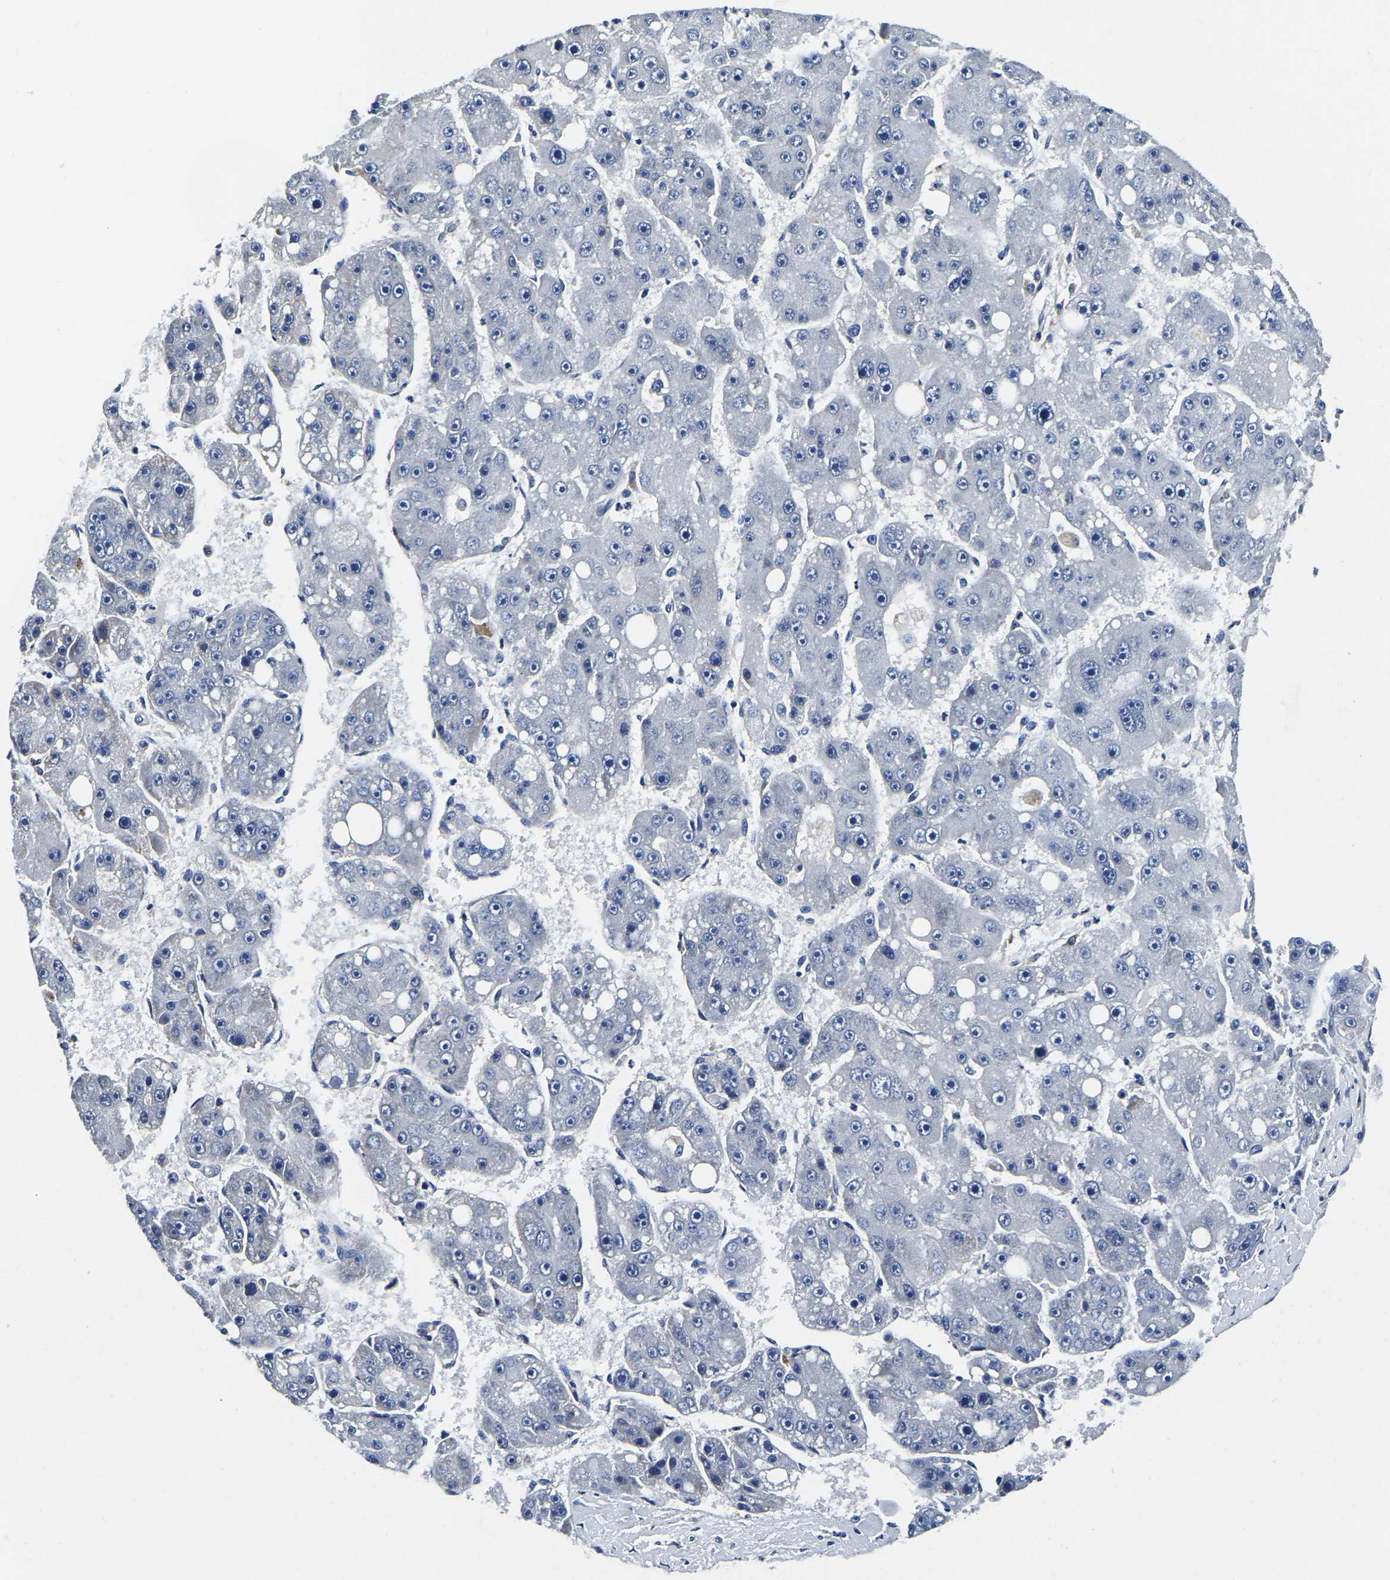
{"staining": {"intensity": "negative", "quantity": "none", "location": "none"}, "tissue": "liver cancer", "cell_type": "Tumor cells", "image_type": "cancer", "snomed": [{"axis": "morphology", "description": "Carcinoma, Hepatocellular, NOS"}, {"axis": "topography", "description": "Liver"}], "caption": "Immunohistochemical staining of liver cancer (hepatocellular carcinoma) reveals no significant expression in tumor cells.", "gene": "KCTD17", "patient": {"sex": "female", "age": 61}}